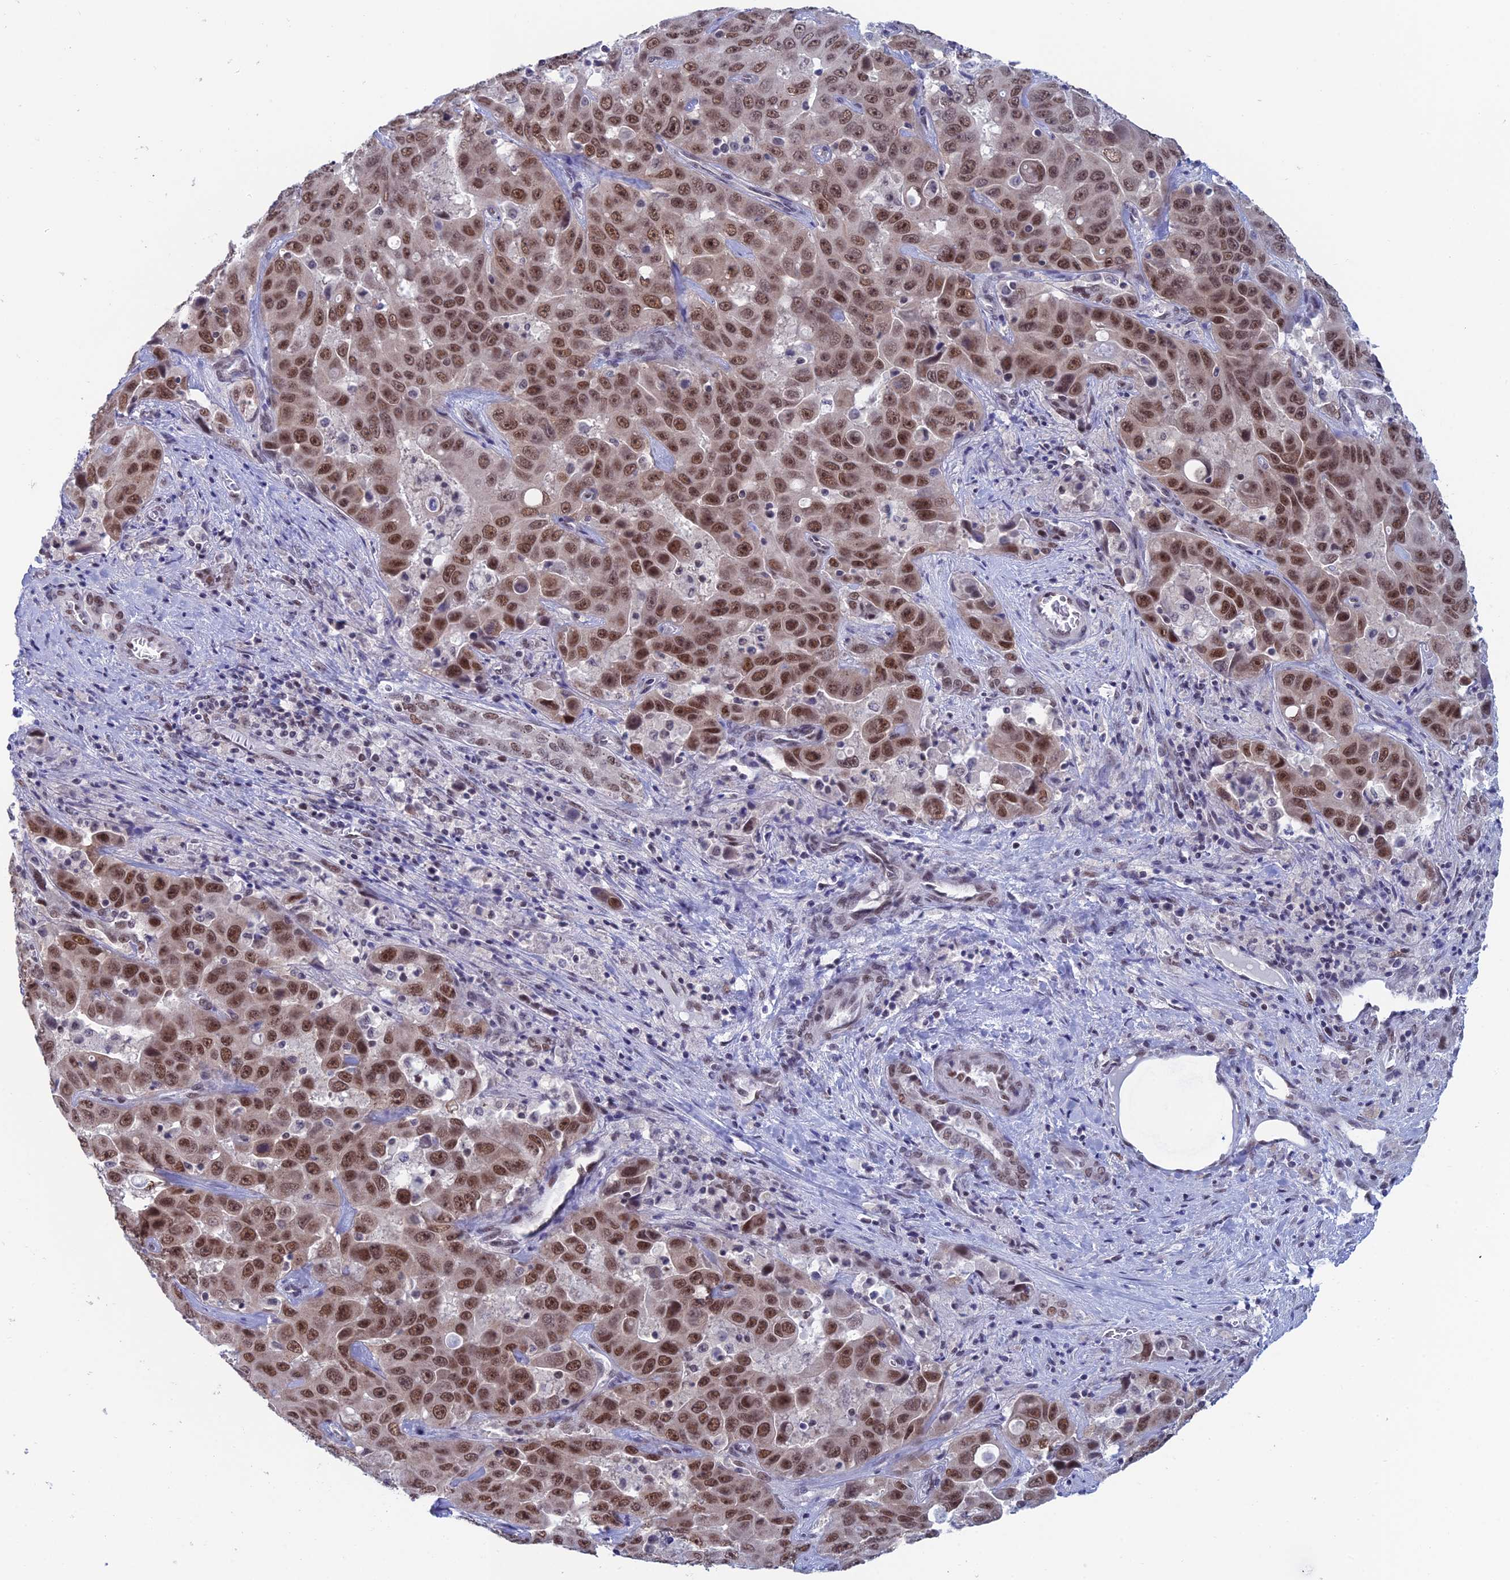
{"staining": {"intensity": "moderate", "quantity": ">75%", "location": "nuclear"}, "tissue": "liver cancer", "cell_type": "Tumor cells", "image_type": "cancer", "snomed": [{"axis": "morphology", "description": "Cholangiocarcinoma"}, {"axis": "topography", "description": "Liver"}], "caption": "Liver cholangiocarcinoma was stained to show a protein in brown. There is medium levels of moderate nuclear positivity in approximately >75% of tumor cells.", "gene": "NABP2", "patient": {"sex": "female", "age": 52}}